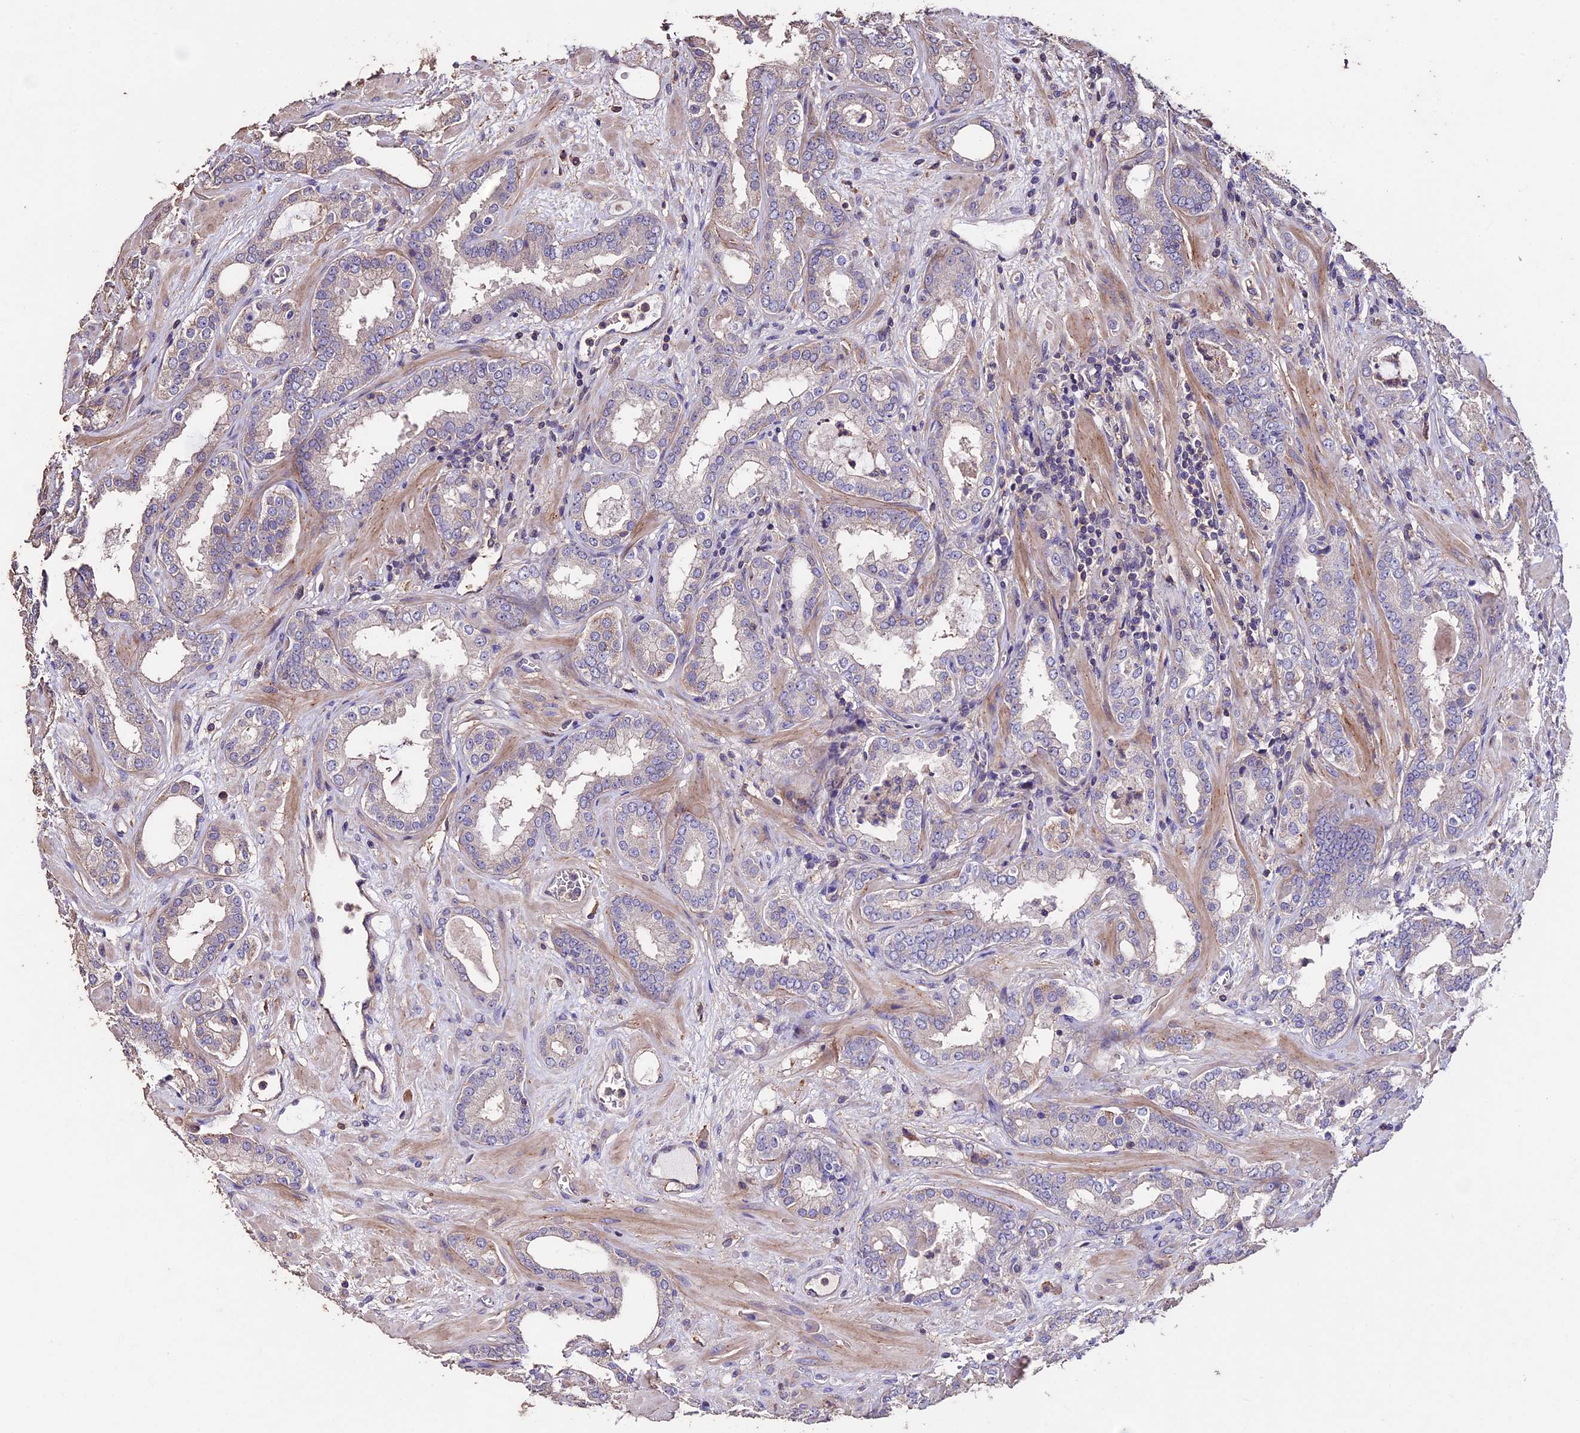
{"staining": {"intensity": "negative", "quantity": "none", "location": "none"}, "tissue": "prostate cancer", "cell_type": "Tumor cells", "image_type": "cancer", "snomed": [{"axis": "morphology", "description": "Adenocarcinoma, High grade"}, {"axis": "topography", "description": "Prostate"}], "caption": "A high-resolution micrograph shows IHC staining of prostate high-grade adenocarcinoma, which shows no significant staining in tumor cells. Brightfield microscopy of immunohistochemistry (IHC) stained with DAB (3,3'-diaminobenzidine) (brown) and hematoxylin (blue), captured at high magnification.", "gene": "USB1", "patient": {"sex": "male", "age": 64}}